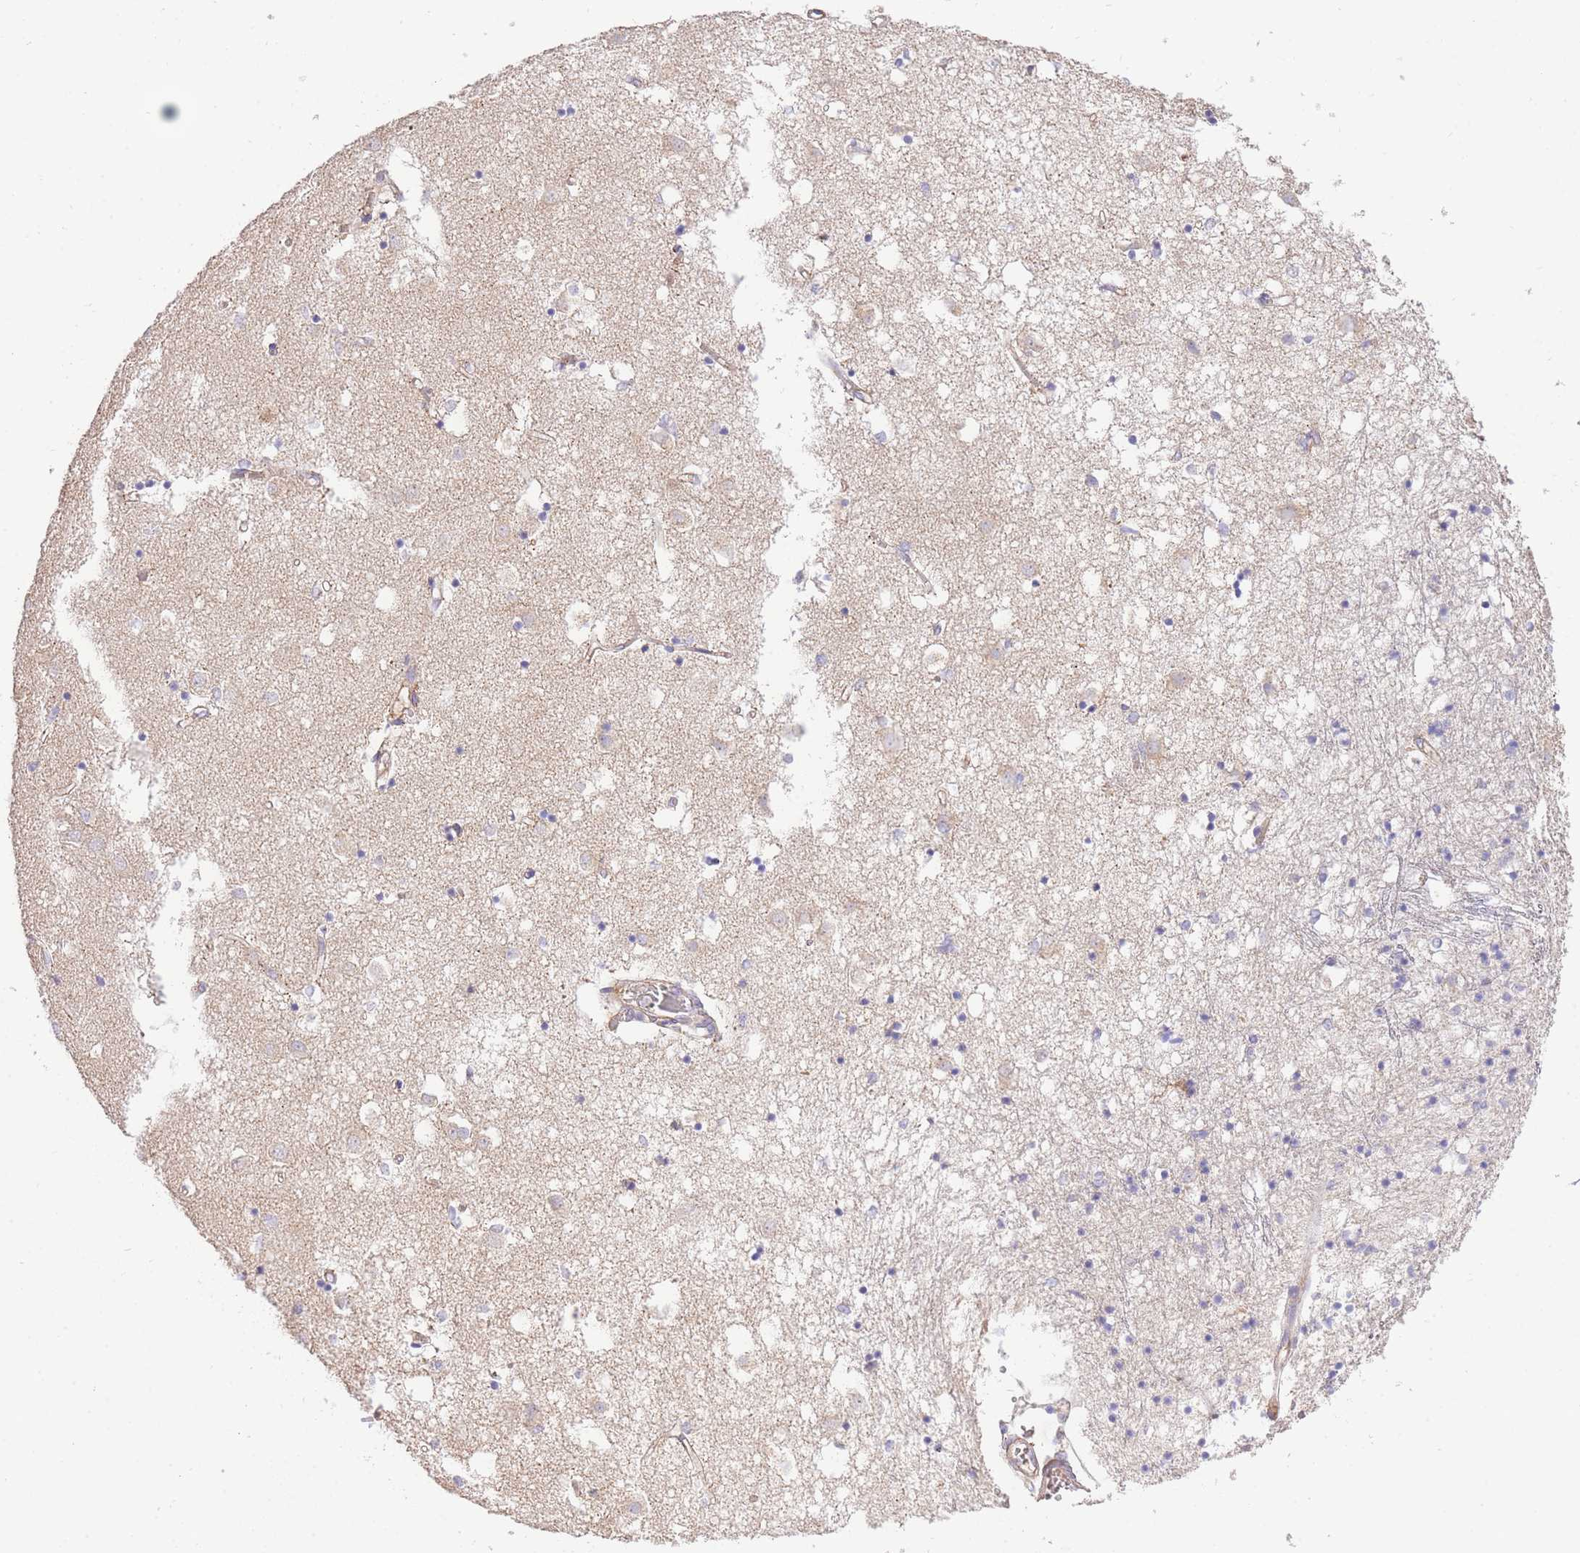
{"staining": {"intensity": "negative", "quantity": "none", "location": "none"}, "tissue": "caudate", "cell_type": "Glial cells", "image_type": "normal", "snomed": [{"axis": "morphology", "description": "Normal tissue, NOS"}, {"axis": "topography", "description": "Lateral ventricle wall"}], "caption": "Glial cells are negative for protein expression in benign human caudate.", "gene": "INSYN2B", "patient": {"sex": "male", "age": 70}}